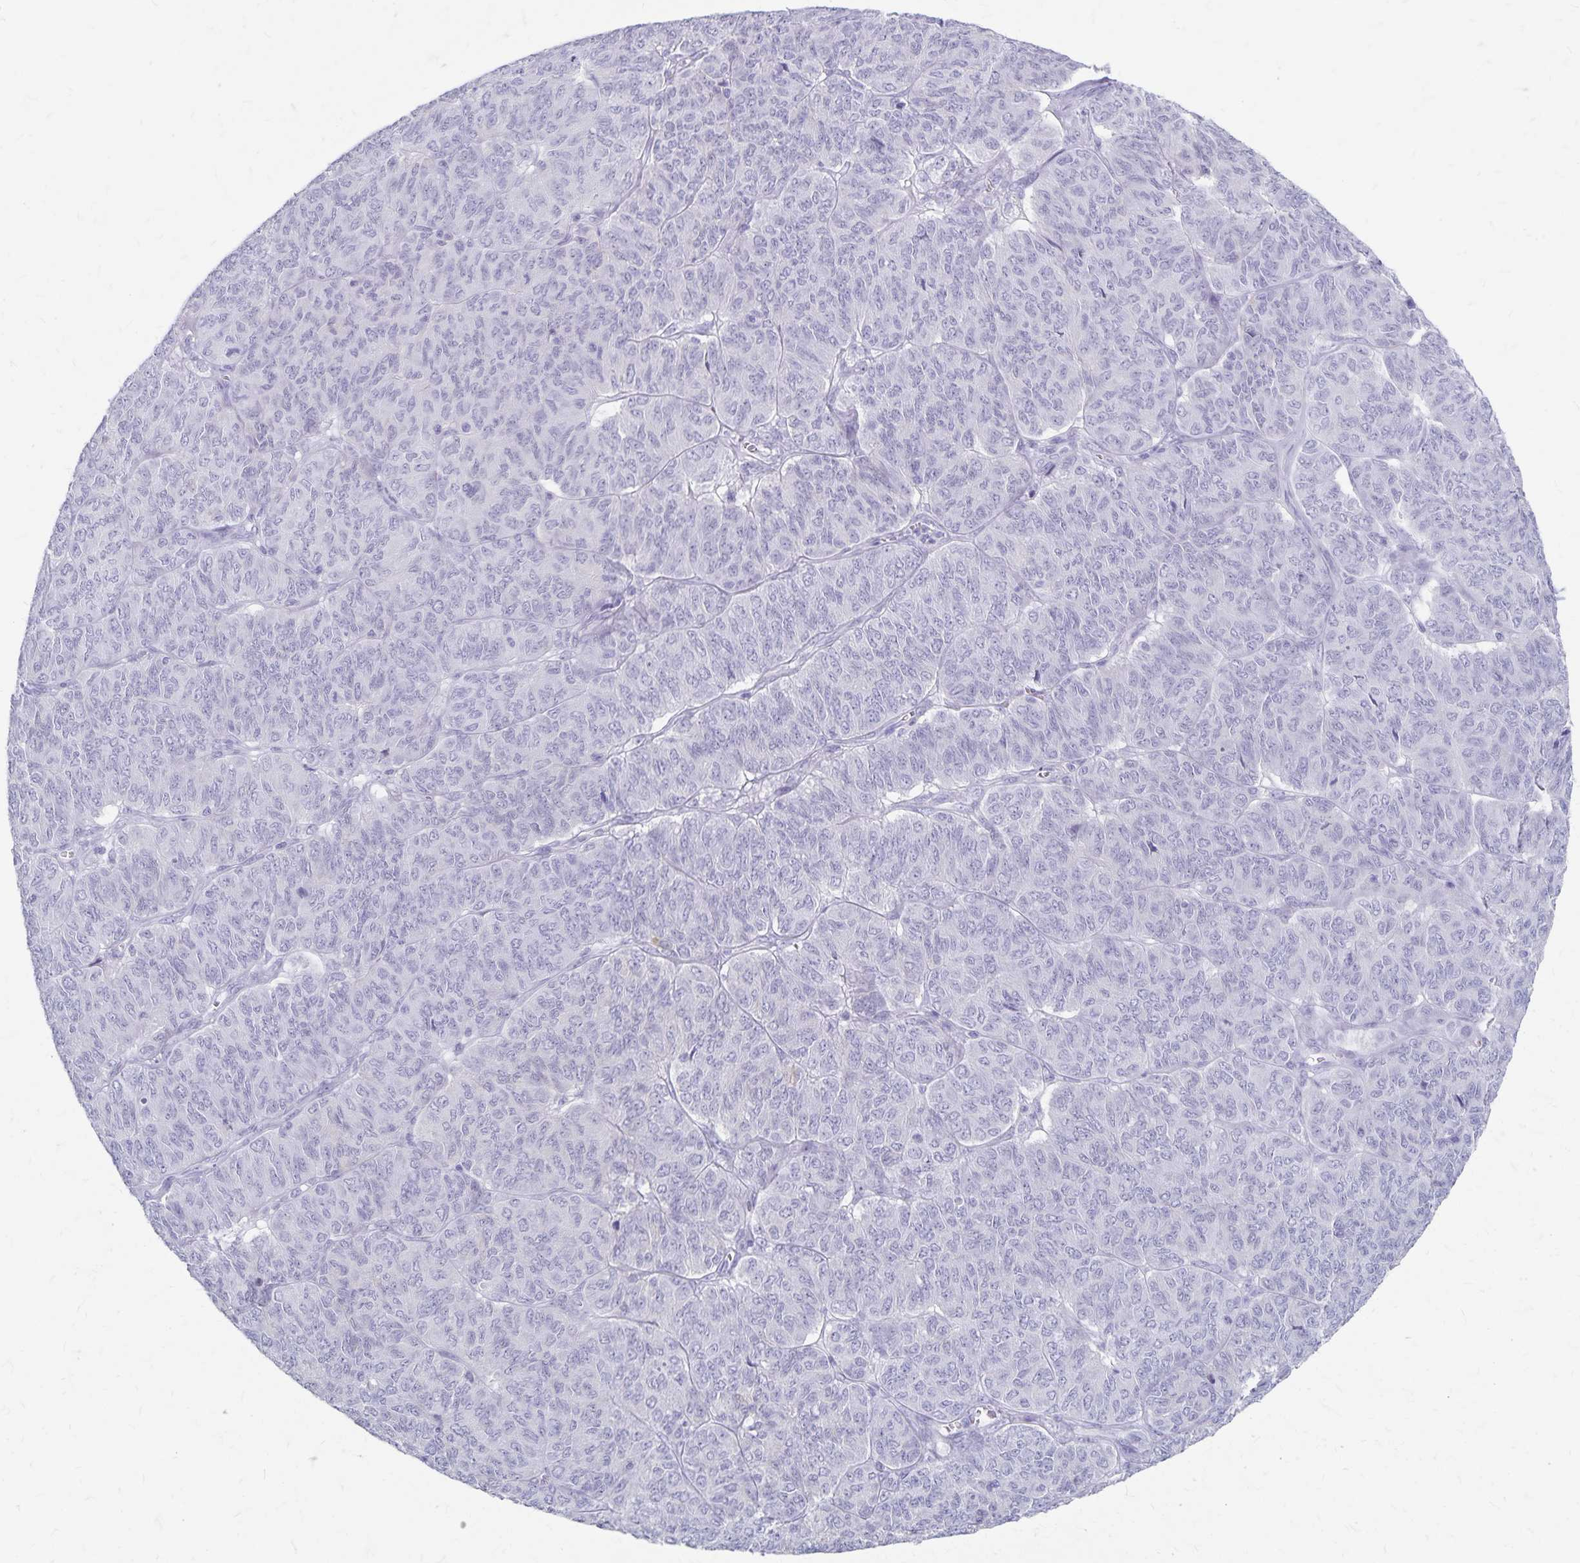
{"staining": {"intensity": "negative", "quantity": "none", "location": "none"}, "tissue": "ovarian cancer", "cell_type": "Tumor cells", "image_type": "cancer", "snomed": [{"axis": "morphology", "description": "Carcinoma, endometroid"}, {"axis": "topography", "description": "Ovary"}], "caption": "High power microscopy photomicrograph of an immunohistochemistry histopathology image of ovarian endometroid carcinoma, revealing no significant positivity in tumor cells. (Brightfield microscopy of DAB immunohistochemistry at high magnification).", "gene": "GPBAR1", "patient": {"sex": "female", "age": 80}}